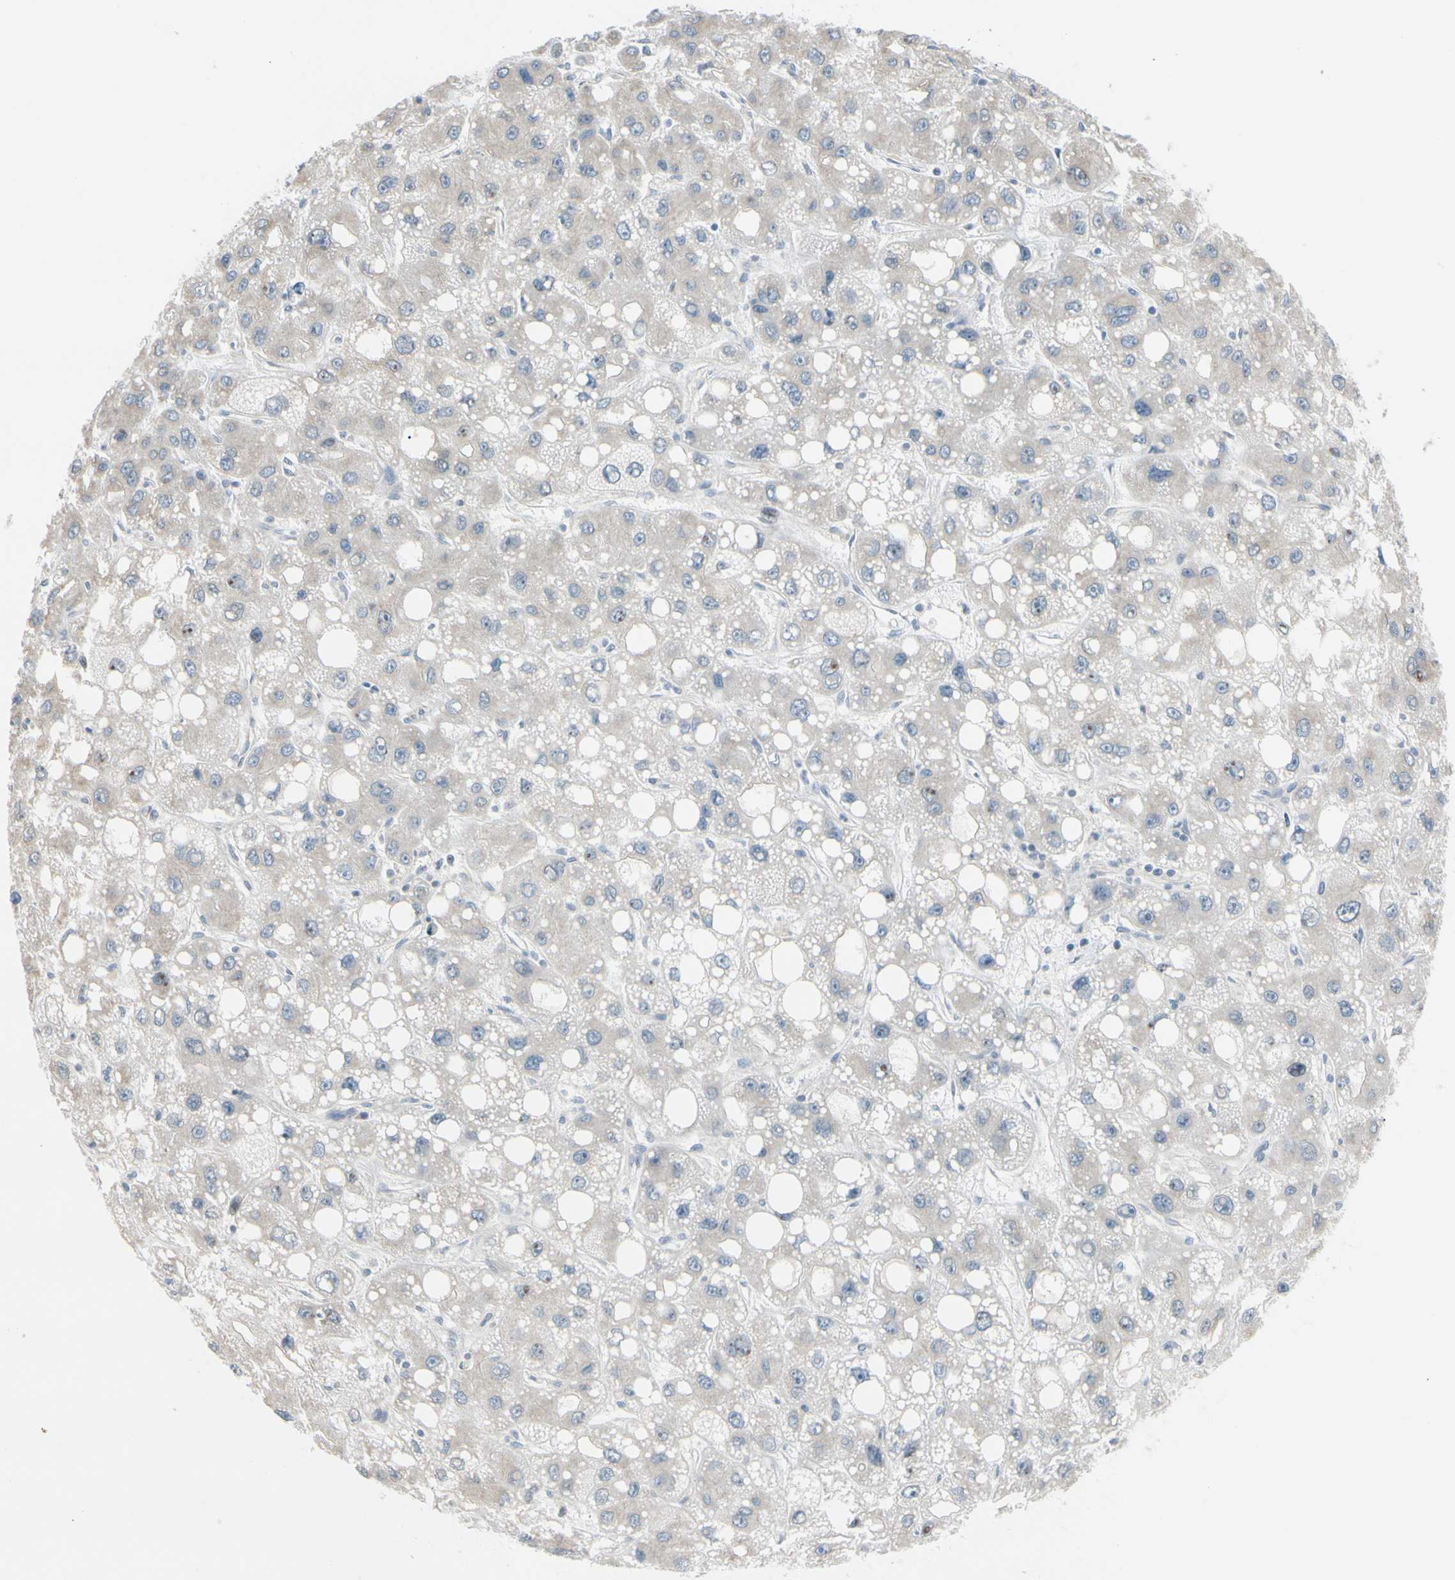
{"staining": {"intensity": "negative", "quantity": "none", "location": "none"}, "tissue": "liver cancer", "cell_type": "Tumor cells", "image_type": "cancer", "snomed": [{"axis": "morphology", "description": "Carcinoma, Hepatocellular, NOS"}, {"axis": "topography", "description": "Liver"}], "caption": "There is no significant expression in tumor cells of liver cancer (hepatocellular carcinoma). (DAB immunohistochemistry (IHC) with hematoxylin counter stain).", "gene": "FGF10", "patient": {"sex": "male", "age": 55}}